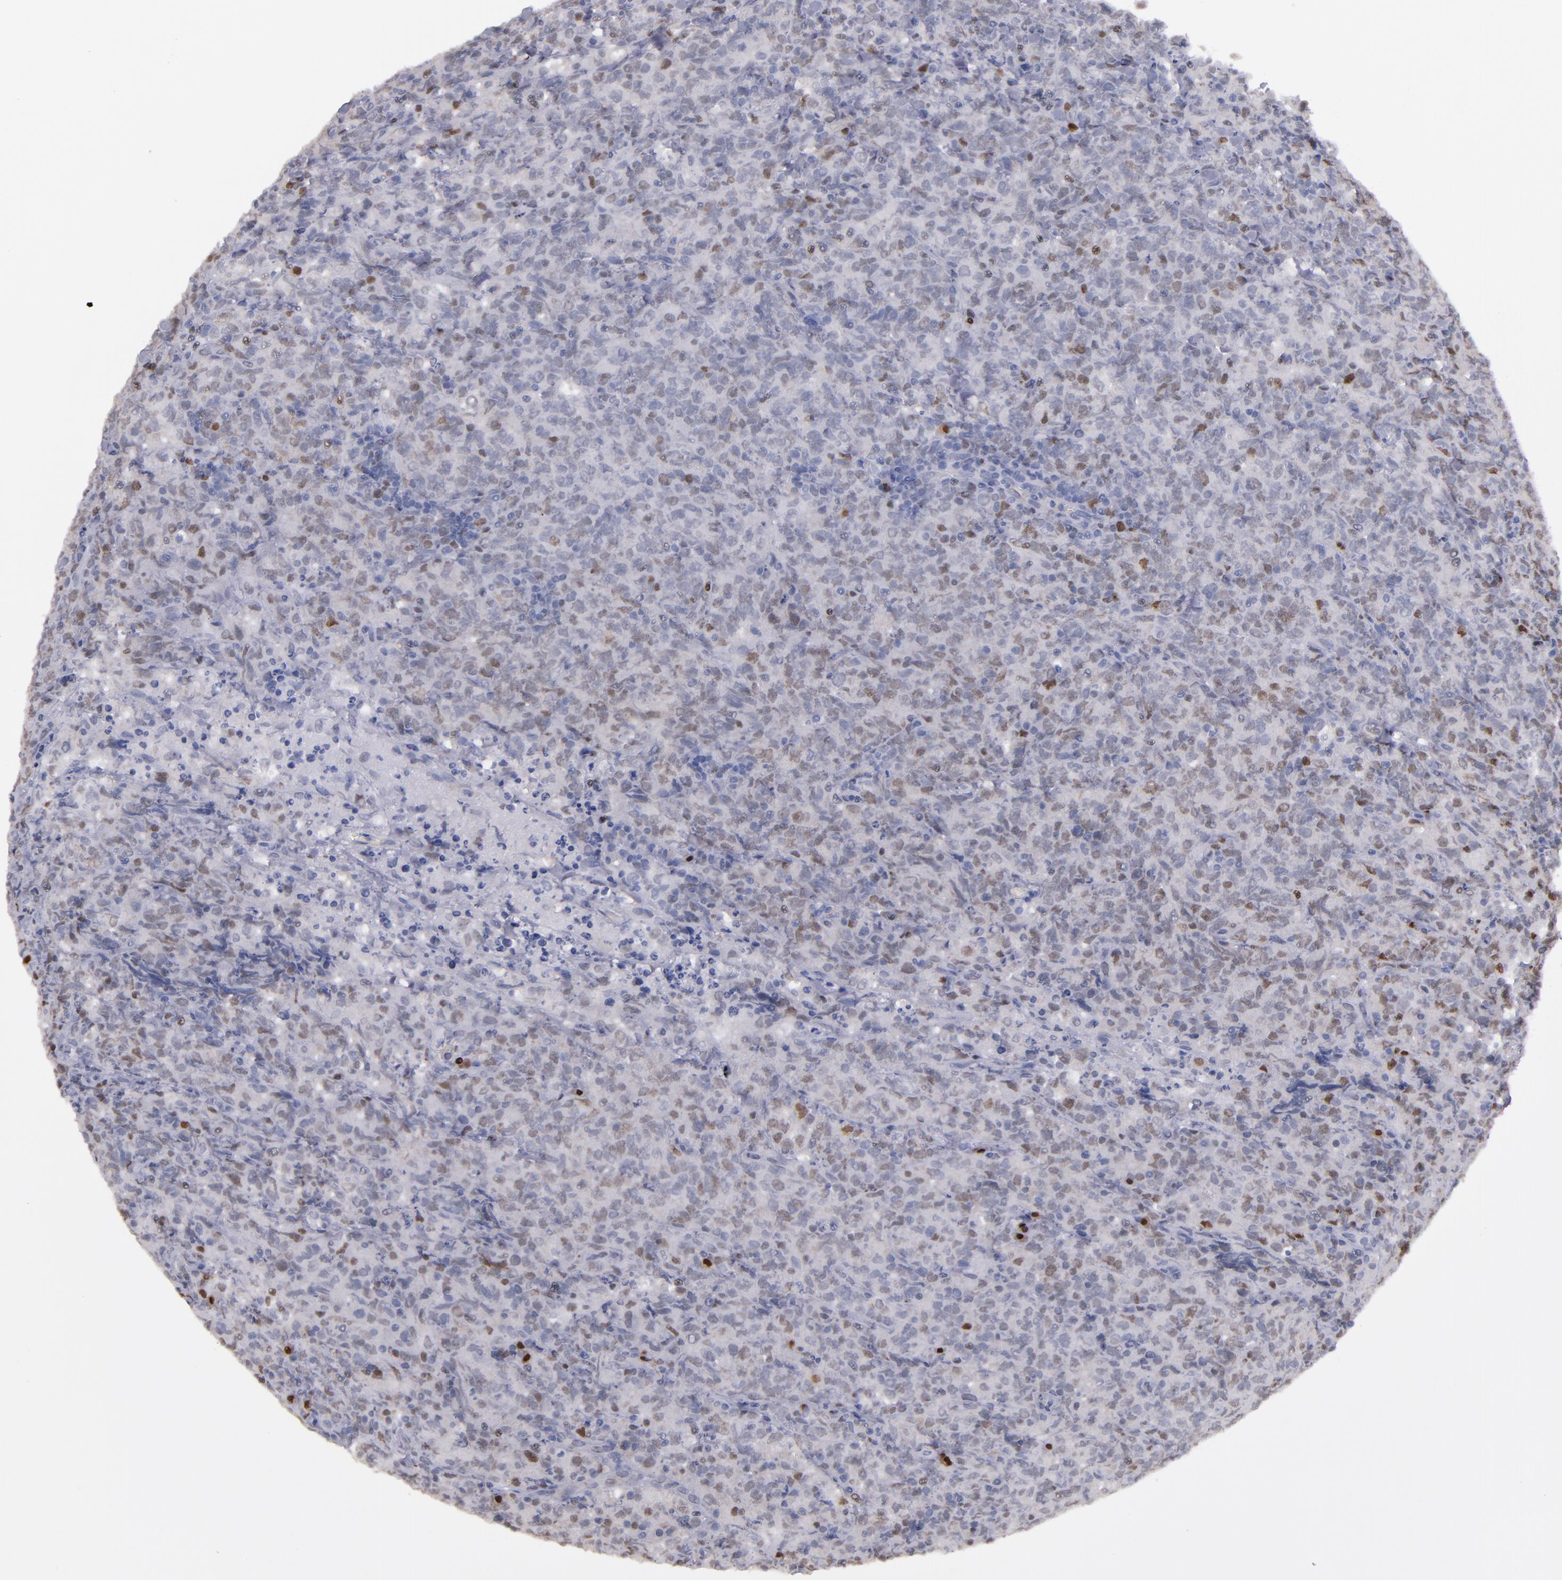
{"staining": {"intensity": "weak", "quantity": "25%-75%", "location": "nuclear"}, "tissue": "lymphoma", "cell_type": "Tumor cells", "image_type": "cancer", "snomed": [{"axis": "morphology", "description": "Malignant lymphoma, non-Hodgkin's type, High grade"}, {"axis": "topography", "description": "Tonsil"}], "caption": "This is a micrograph of immunohistochemistry (IHC) staining of lymphoma, which shows weak staining in the nuclear of tumor cells.", "gene": "IRF4", "patient": {"sex": "female", "age": 36}}